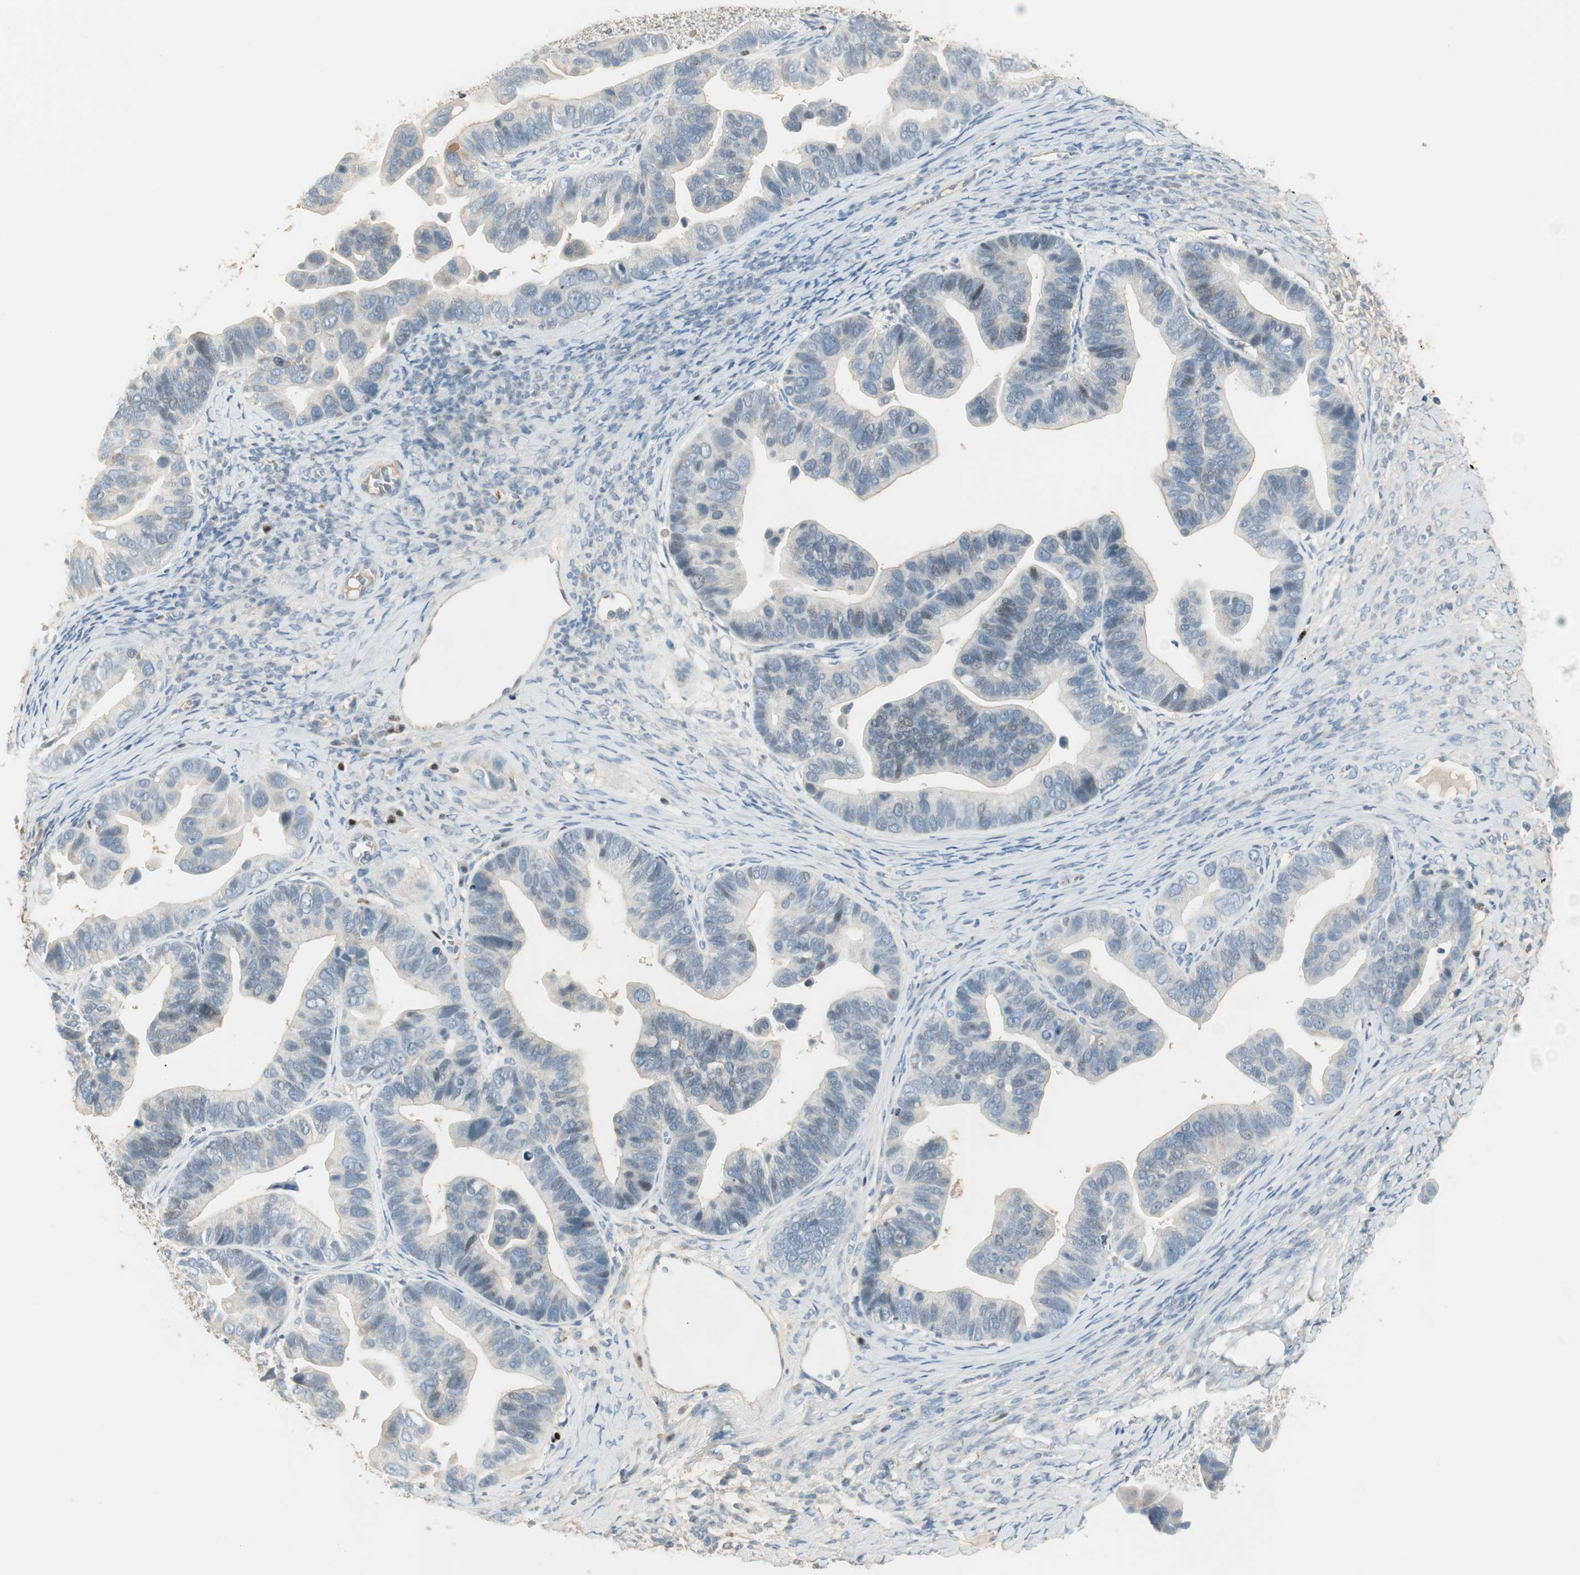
{"staining": {"intensity": "weak", "quantity": "<25%", "location": "nuclear"}, "tissue": "ovarian cancer", "cell_type": "Tumor cells", "image_type": "cancer", "snomed": [{"axis": "morphology", "description": "Cystadenocarcinoma, serous, NOS"}, {"axis": "topography", "description": "Ovary"}], "caption": "This is a image of IHC staining of ovarian serous cystadenocarcinoma, which shows no expression in tumor cells.", "gene": "RUNX2", "patient": {"sex": "female", "age": 56}}